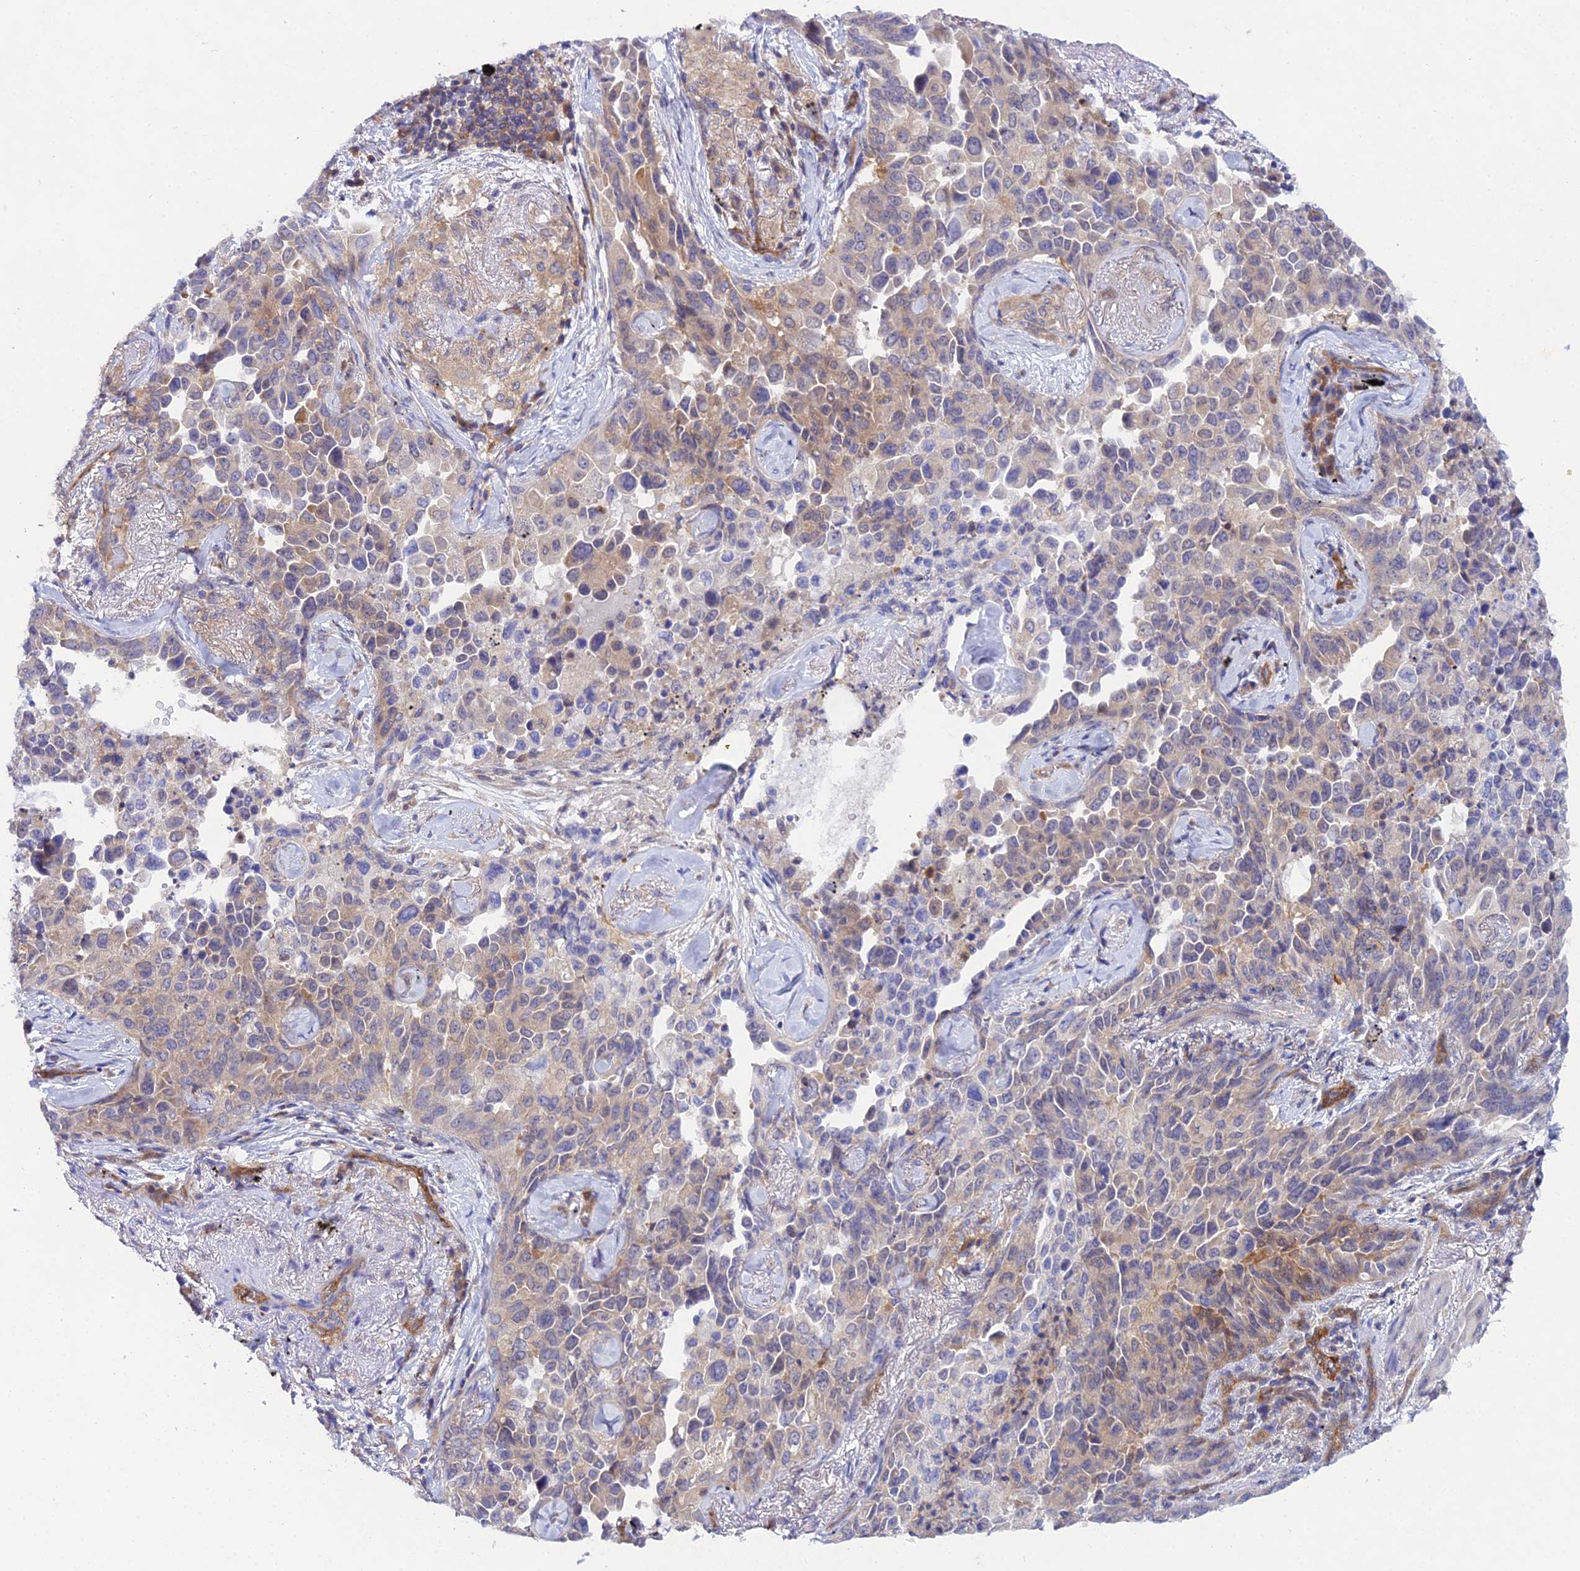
{"staining": {"intensity": "moderate", "quantity": "<25%", "location": "cytoplasmic/membranous"}, "tissue": "lung cancer", "cell_type": "Tumor cells", "image_type": "cancer", "snomed": [{"axis": "morphology", "description": "Adenocarcinoma, NOS"}, {"axis": "topography", "description": "Lung"}], "caption": "High-power microscopy captured an immunohistochemistry micrograph of lung adenocarcinoma, revealing moderate cytoplasmic/membranous expression in about <25% of tumor cells. (DAB = brown stain, brightfield microscopy at high magnification).", "gene": "PPP2R2C", "patient": {"sex": "female", "age": 67}}